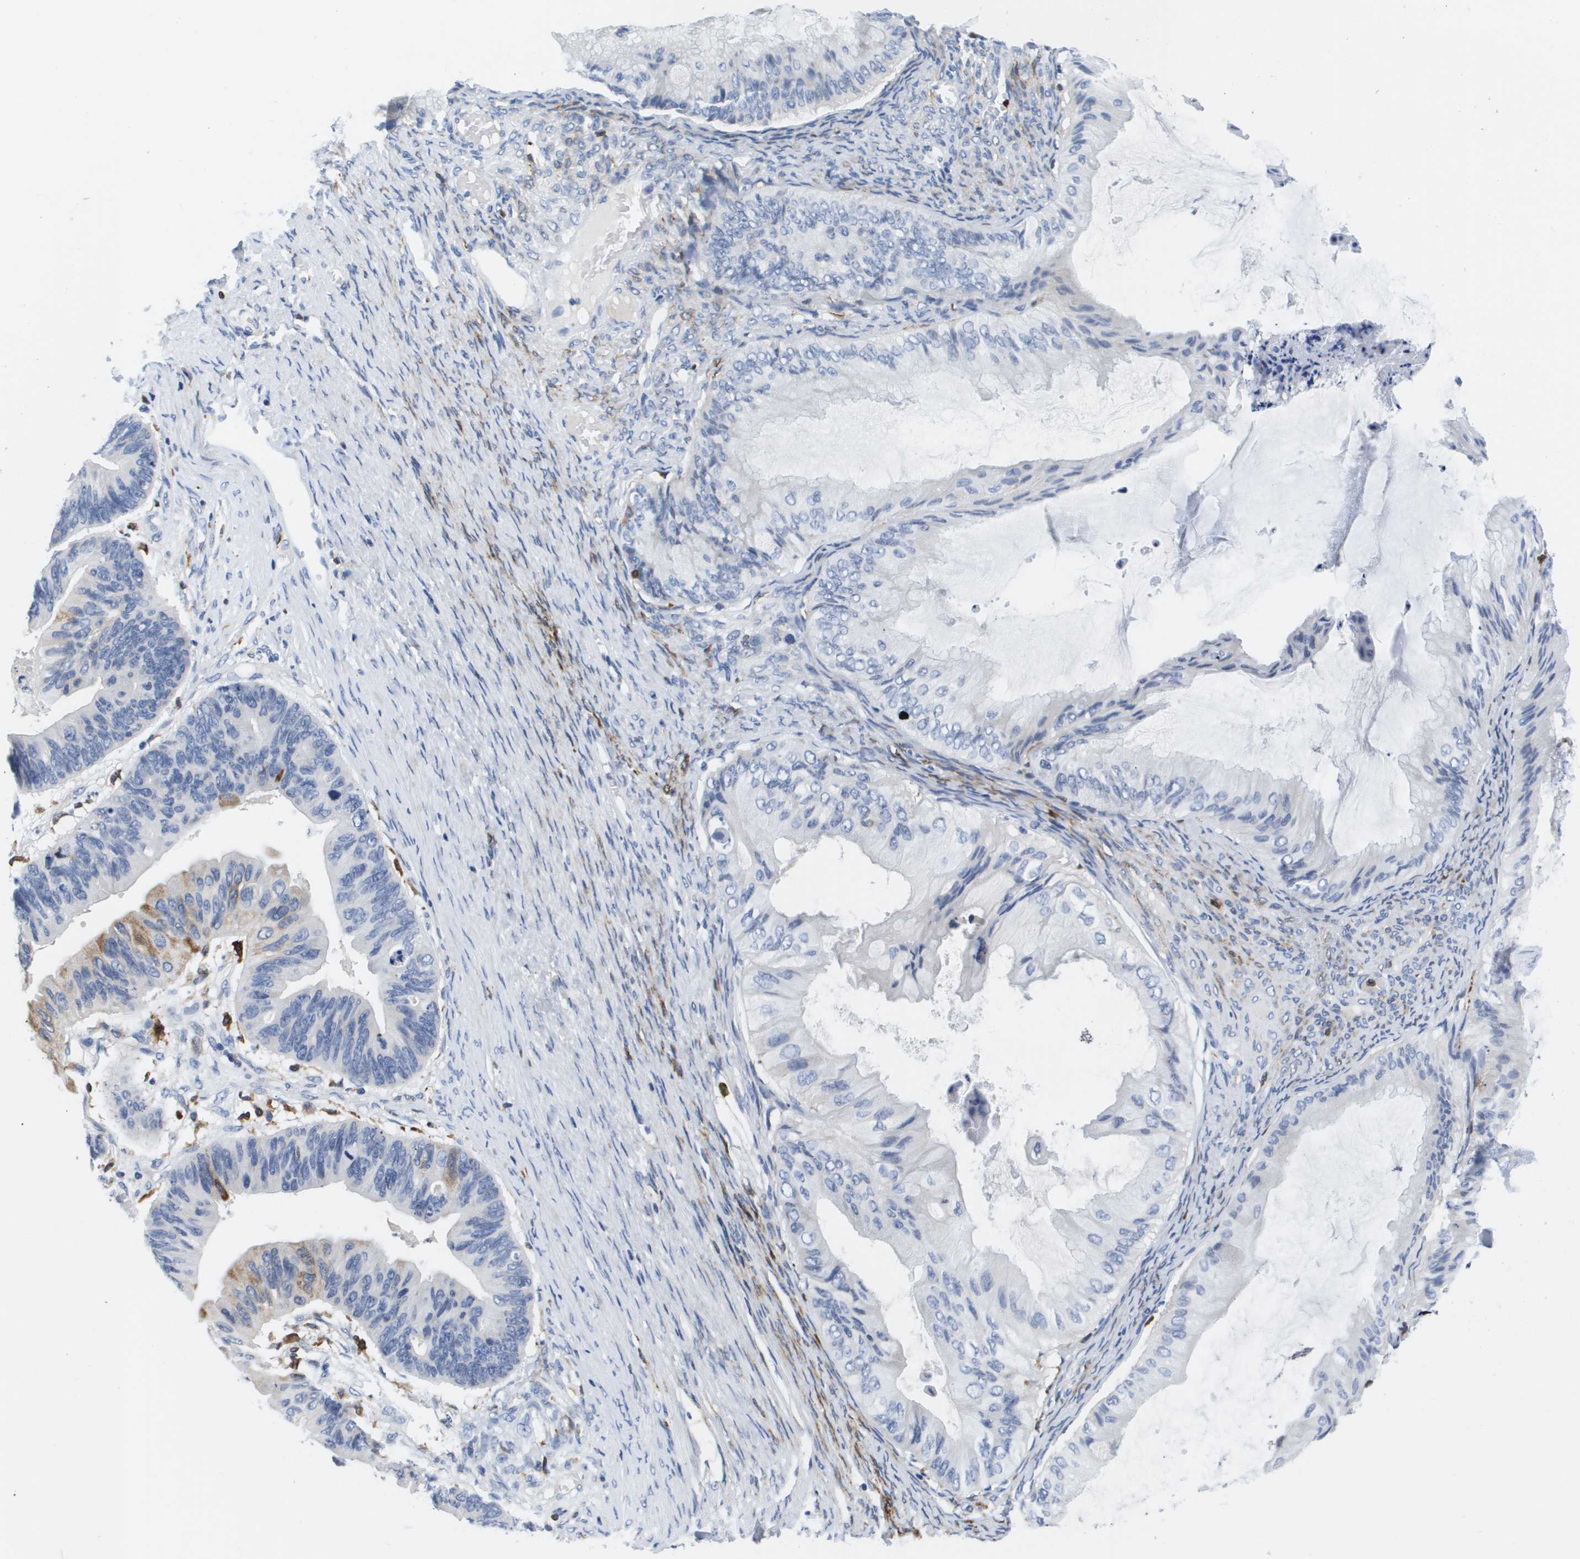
{"staining": {"intensity": "moderate", "quantity": "<25%", "location": "cytoplasmic/membranous"}, "tissue": "ovarian cancer", "cell_type": "Tumor cells", "image_type": "cancer", "snomed": [{"axis": "morphology", "description": "Cystadenocarcinoma, mucinous, NOS"}, {"axis": "topography", "description": "Ovary"}], "caption": "Immunohistochemistry histopathology image of neoplastic tissue: ovarian cancer stained using IHC exhibits low levels of moderate protein expression localized specifically in the cytoplasmic/membranous of tumor cells, appearing as a cytoplasmic/membranous brown color.", "gene": "HMOX1", "patient": {"sex": "female", "age": 61}}